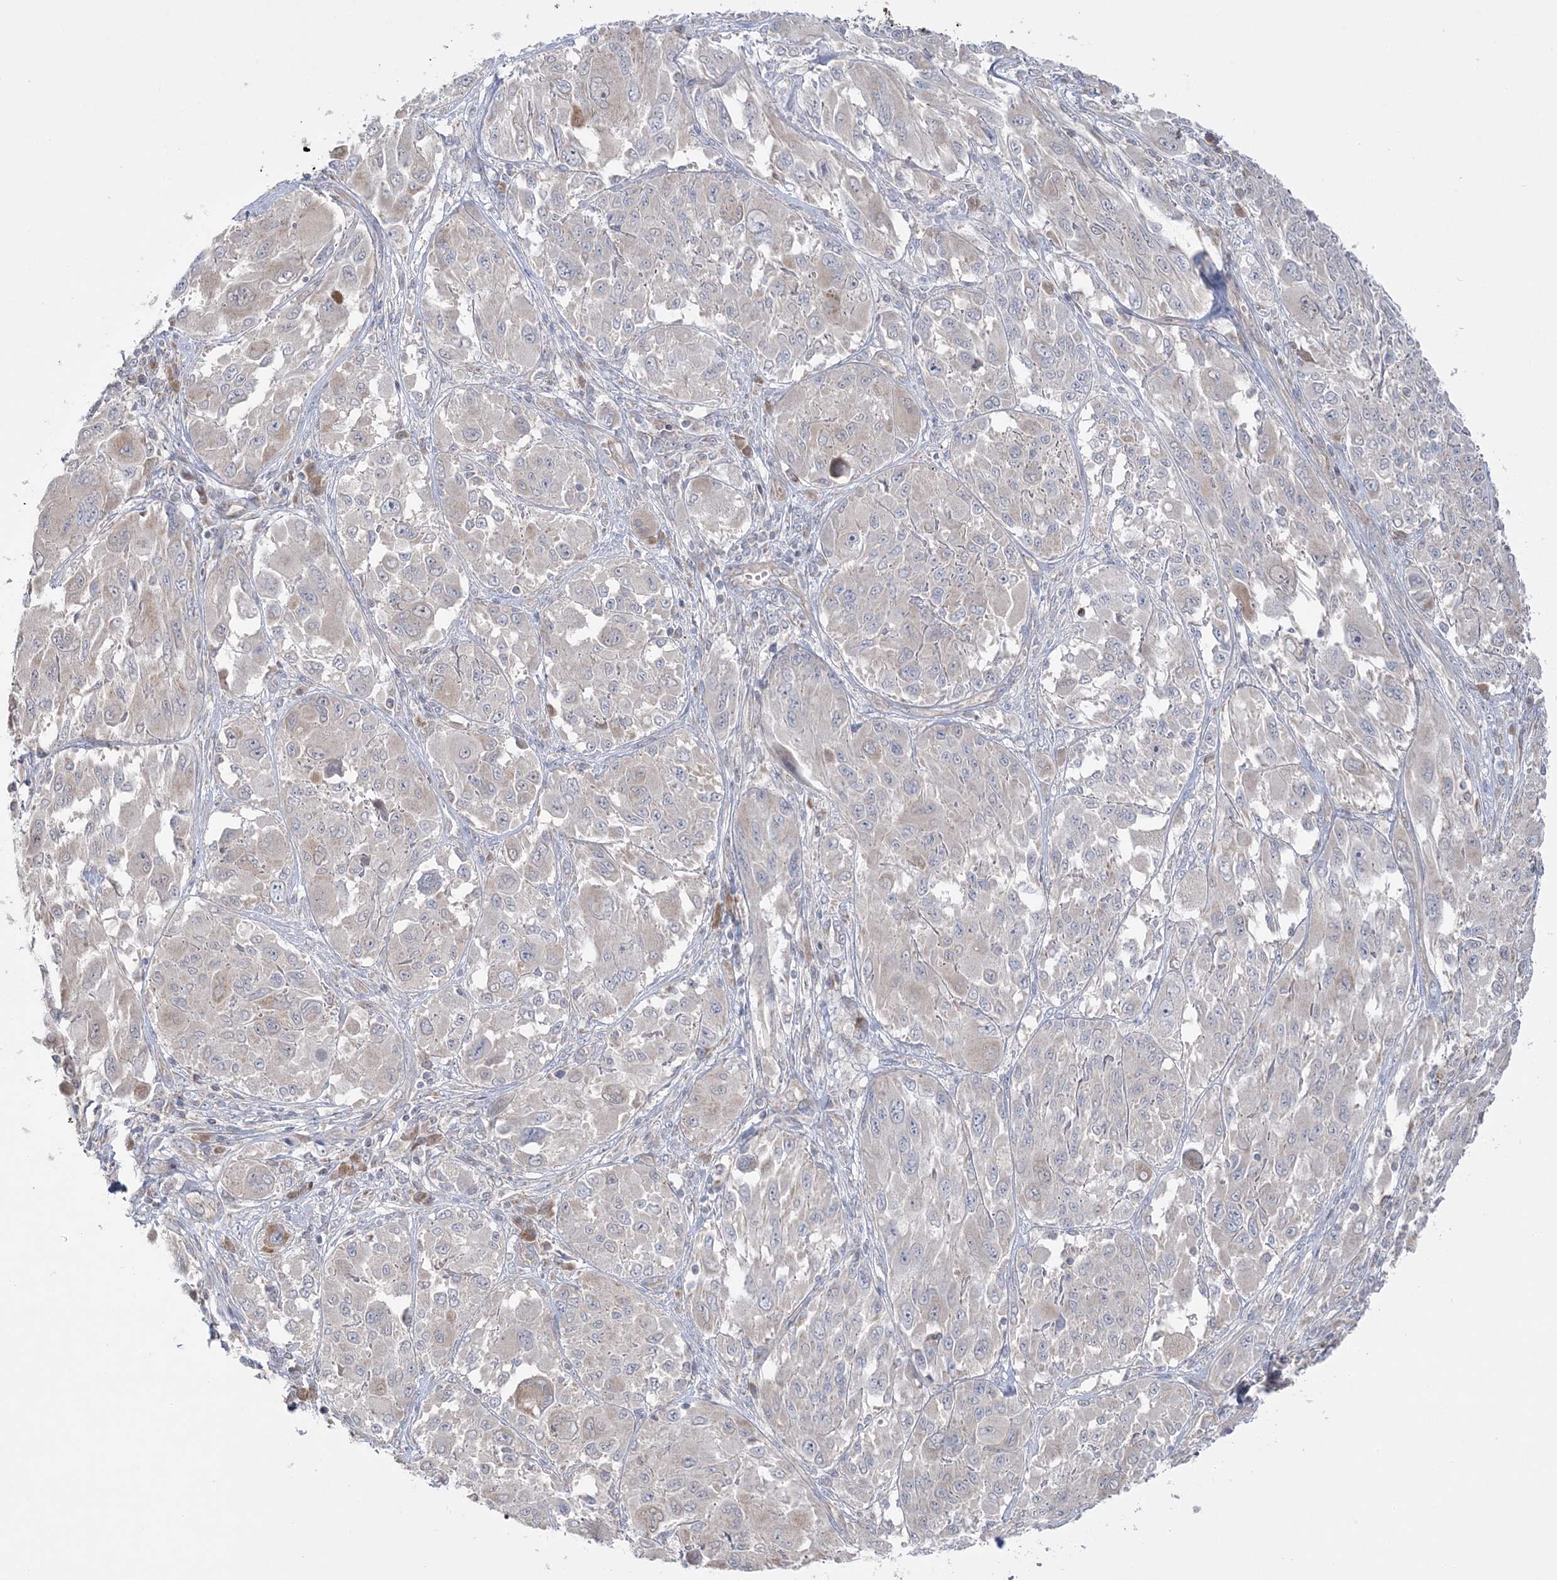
{"staining": {"intensity": "negative", "quantity": "none", "location": "none"}, "tissue": "melanoma", "cell_type": "Tumor cells", "image_type": "cancer", "snomed": [{"axis": "morphology", "description": "Malignant melanoma, NOS"}, {"axis": "topography", "description": "Skin"}], "caption": "Immunohistochemical staining of human melanoma reveals no significant positivity in tumor cells.", "gene": "MMADHC", "patient": {"sex": "female", "age": 91}}